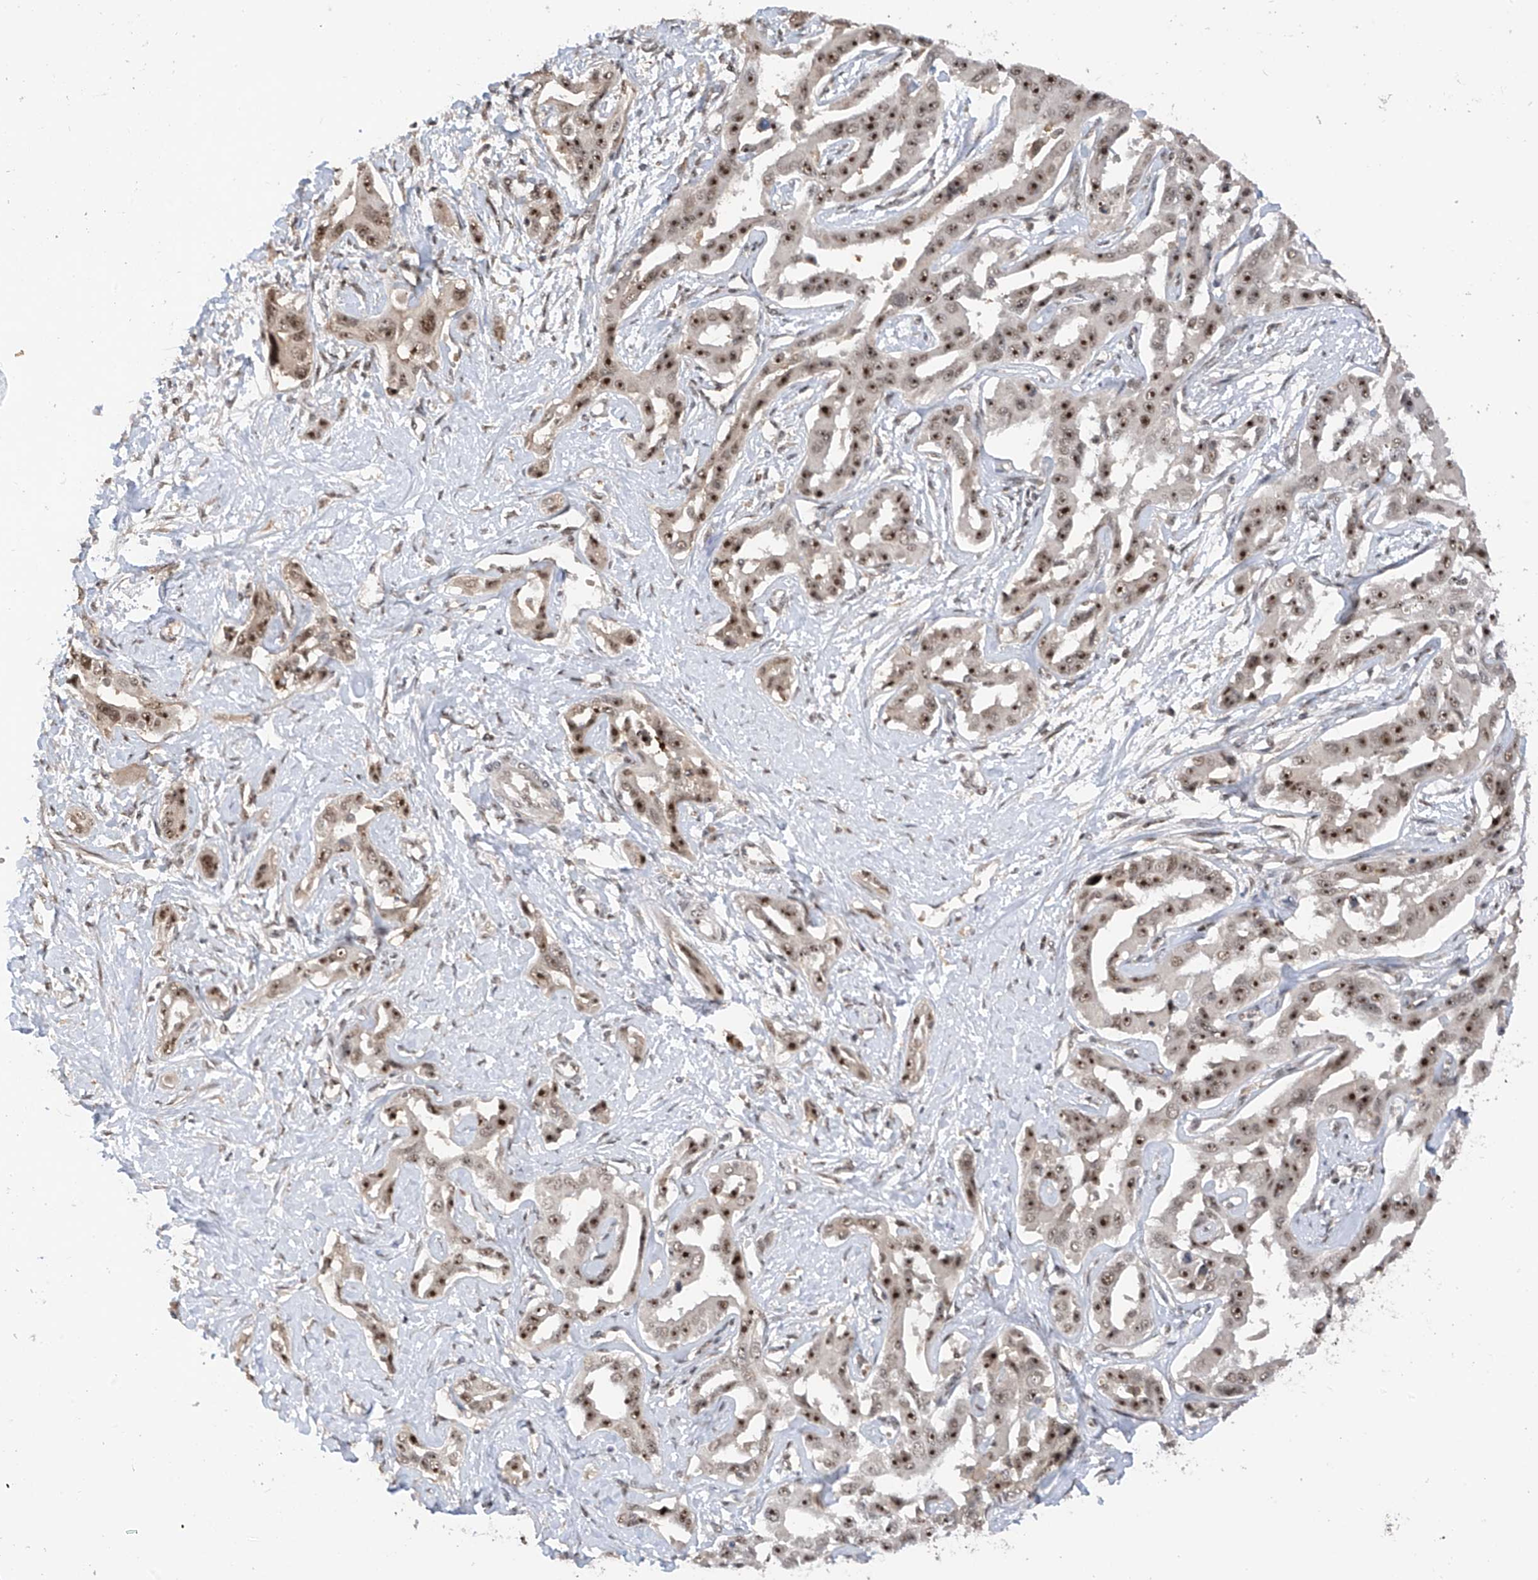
{"staining": {"intensity": "moderate", "quantity": ">75%", "location": "nuclear"}, "tissue": "liver cancer", "cell_type": "Tumor cells", "image_type": "cancer", "snomed": [{"axis": "morphology", "description": "Cholangiocarcinoma"}, {"axis": "topography", "description": "Liver"}], "caption": "IHC histopathology image of neoplastic tissue: human liver cancer (cholangiocarcinoma) stained using immunohistochemistry shows medium levels of moderate protein expression localized specifically in the nuclear of tumor cells, appearing as a nuclear brown color.", "gene": "C1orf131", "patient": {"sex": "male", "age": 59}}